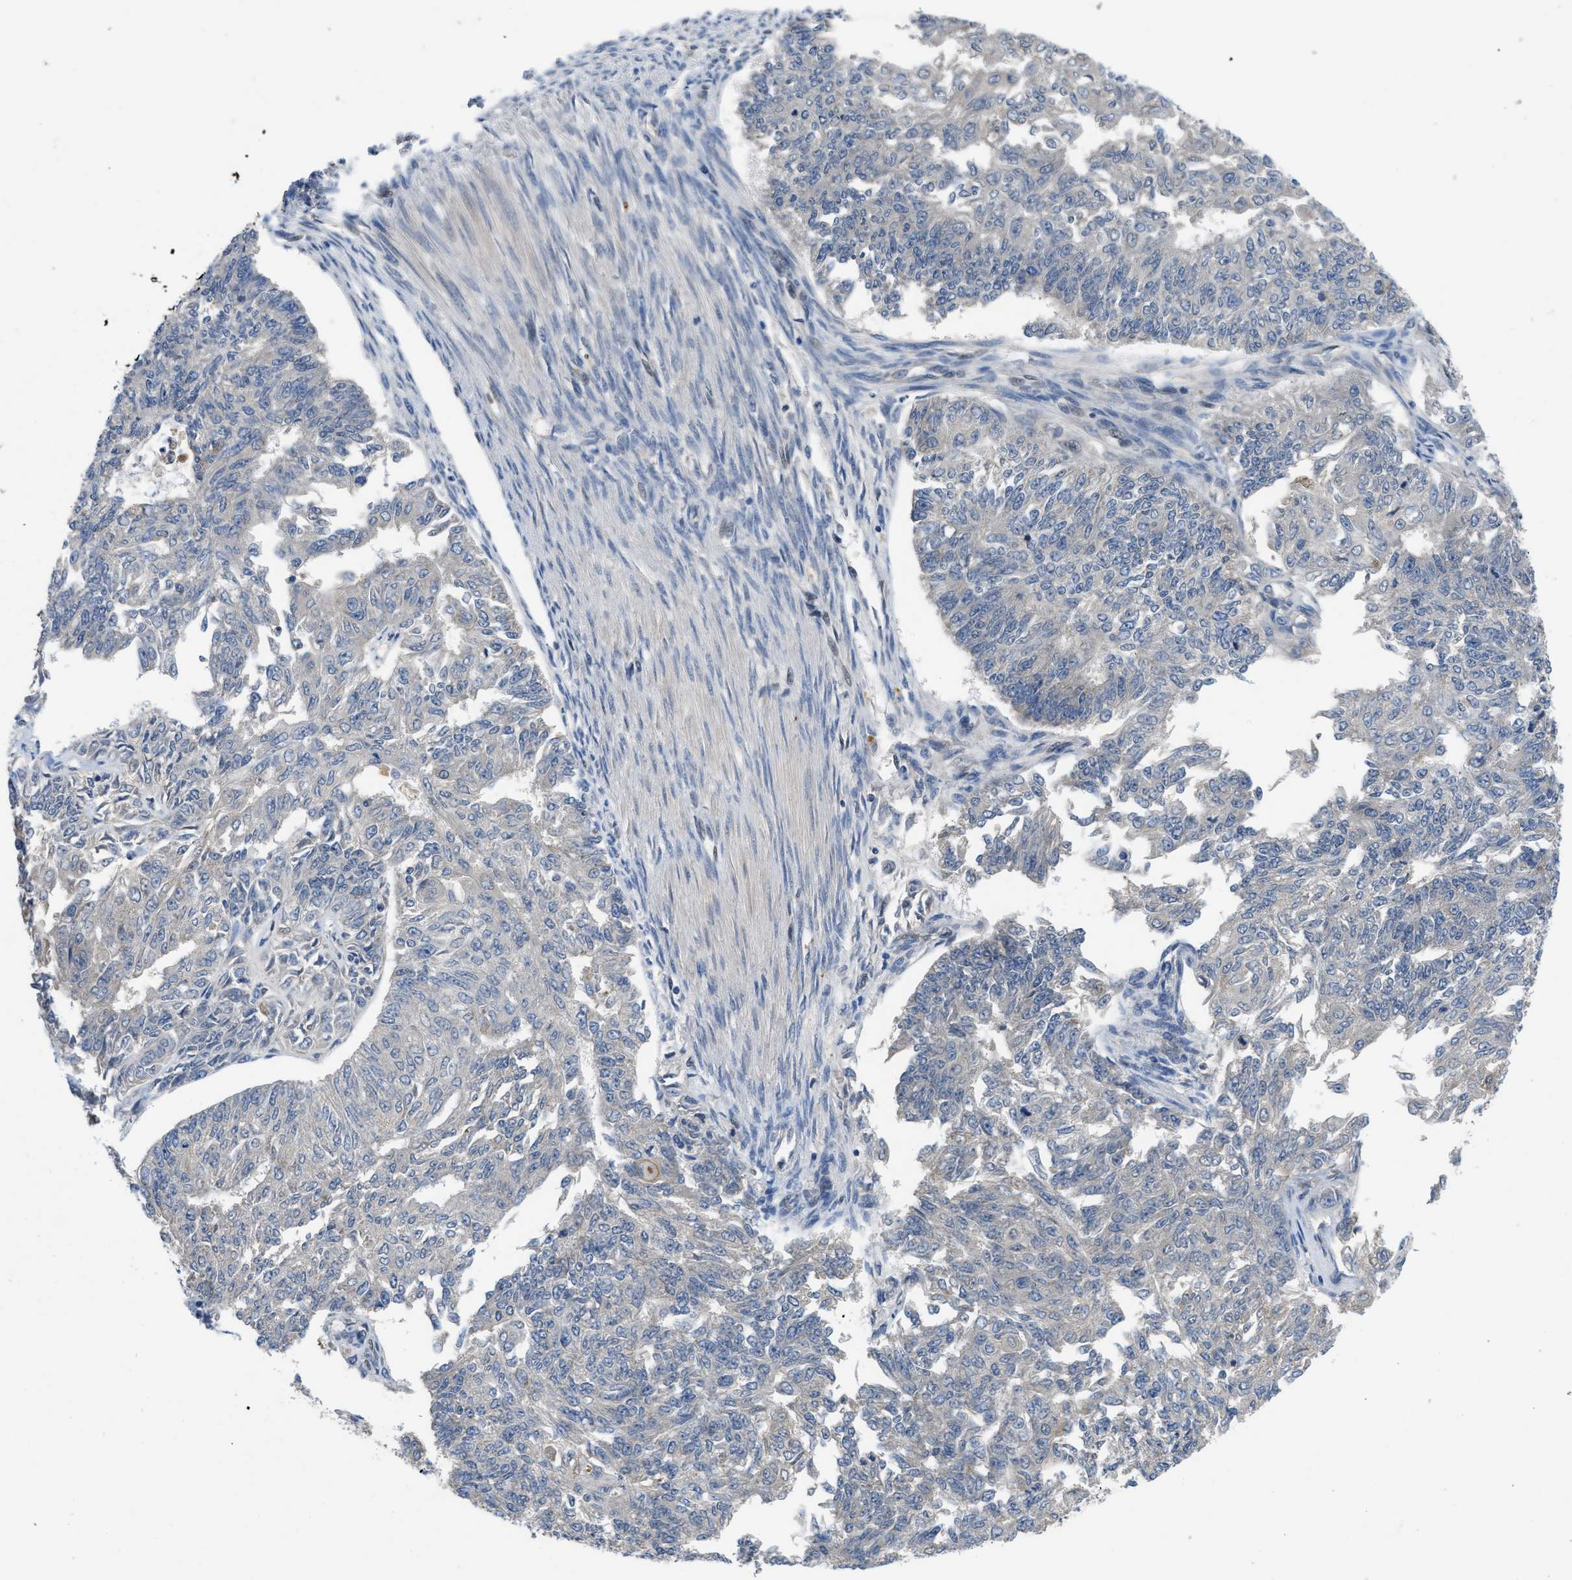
{"staining": {"intensity": "negative", "quantity": "none", "location": "none"}, "tissue": "endometrial cancer", "cell_type": "Tumor cells", "image_type": "cancer", "snomed": [{"axis": "morphology", "description": "Adenocarcinoma, NOS"}, {"axis": "topography", "description": "Endometrium"}], "caption": "This is an IHC photomicrograph of human adenocarcinoma (endometrial). There is no staining in tumor cells.", "gene": "PNKD", "patient": {"sex": "female", "age": 32}}